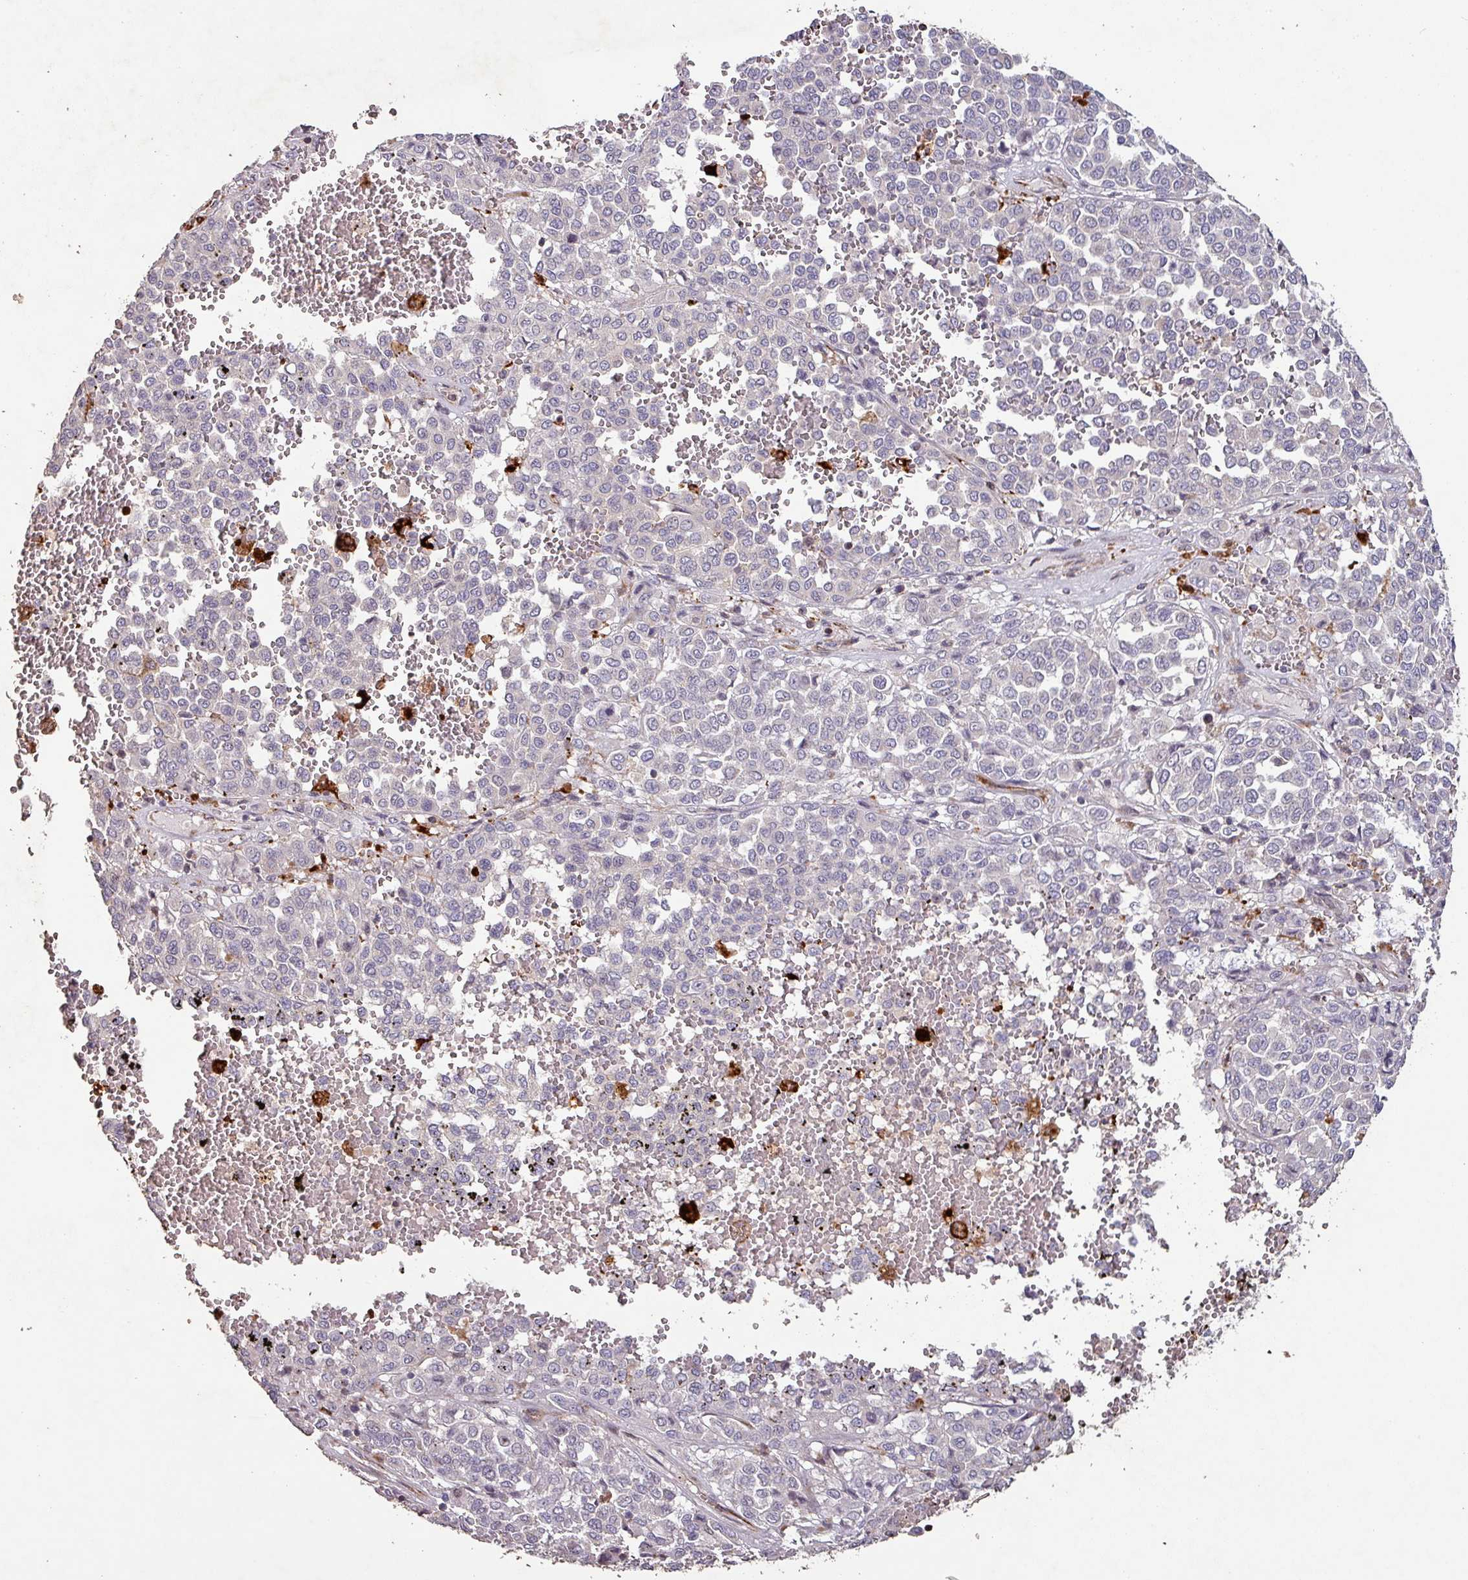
{"staining": {"intensity": "negative", "quantity": "none", "location": "none"}, "tissue": "melanoma", "cell_type": "Tumor cells", "image_type": "cancer", "snomed": [{"axis": "morphology", "description": "Malignant melanoma, Metastatic site"}, {"axis": "topography", "description": "Pancreas"}], "caption": "The image demonstrates no significant positivity in tumor cells of malignant melanoma (metastatic site).", "gene": "RPL23A", "patient": {"sex": "female", "age": 30}}